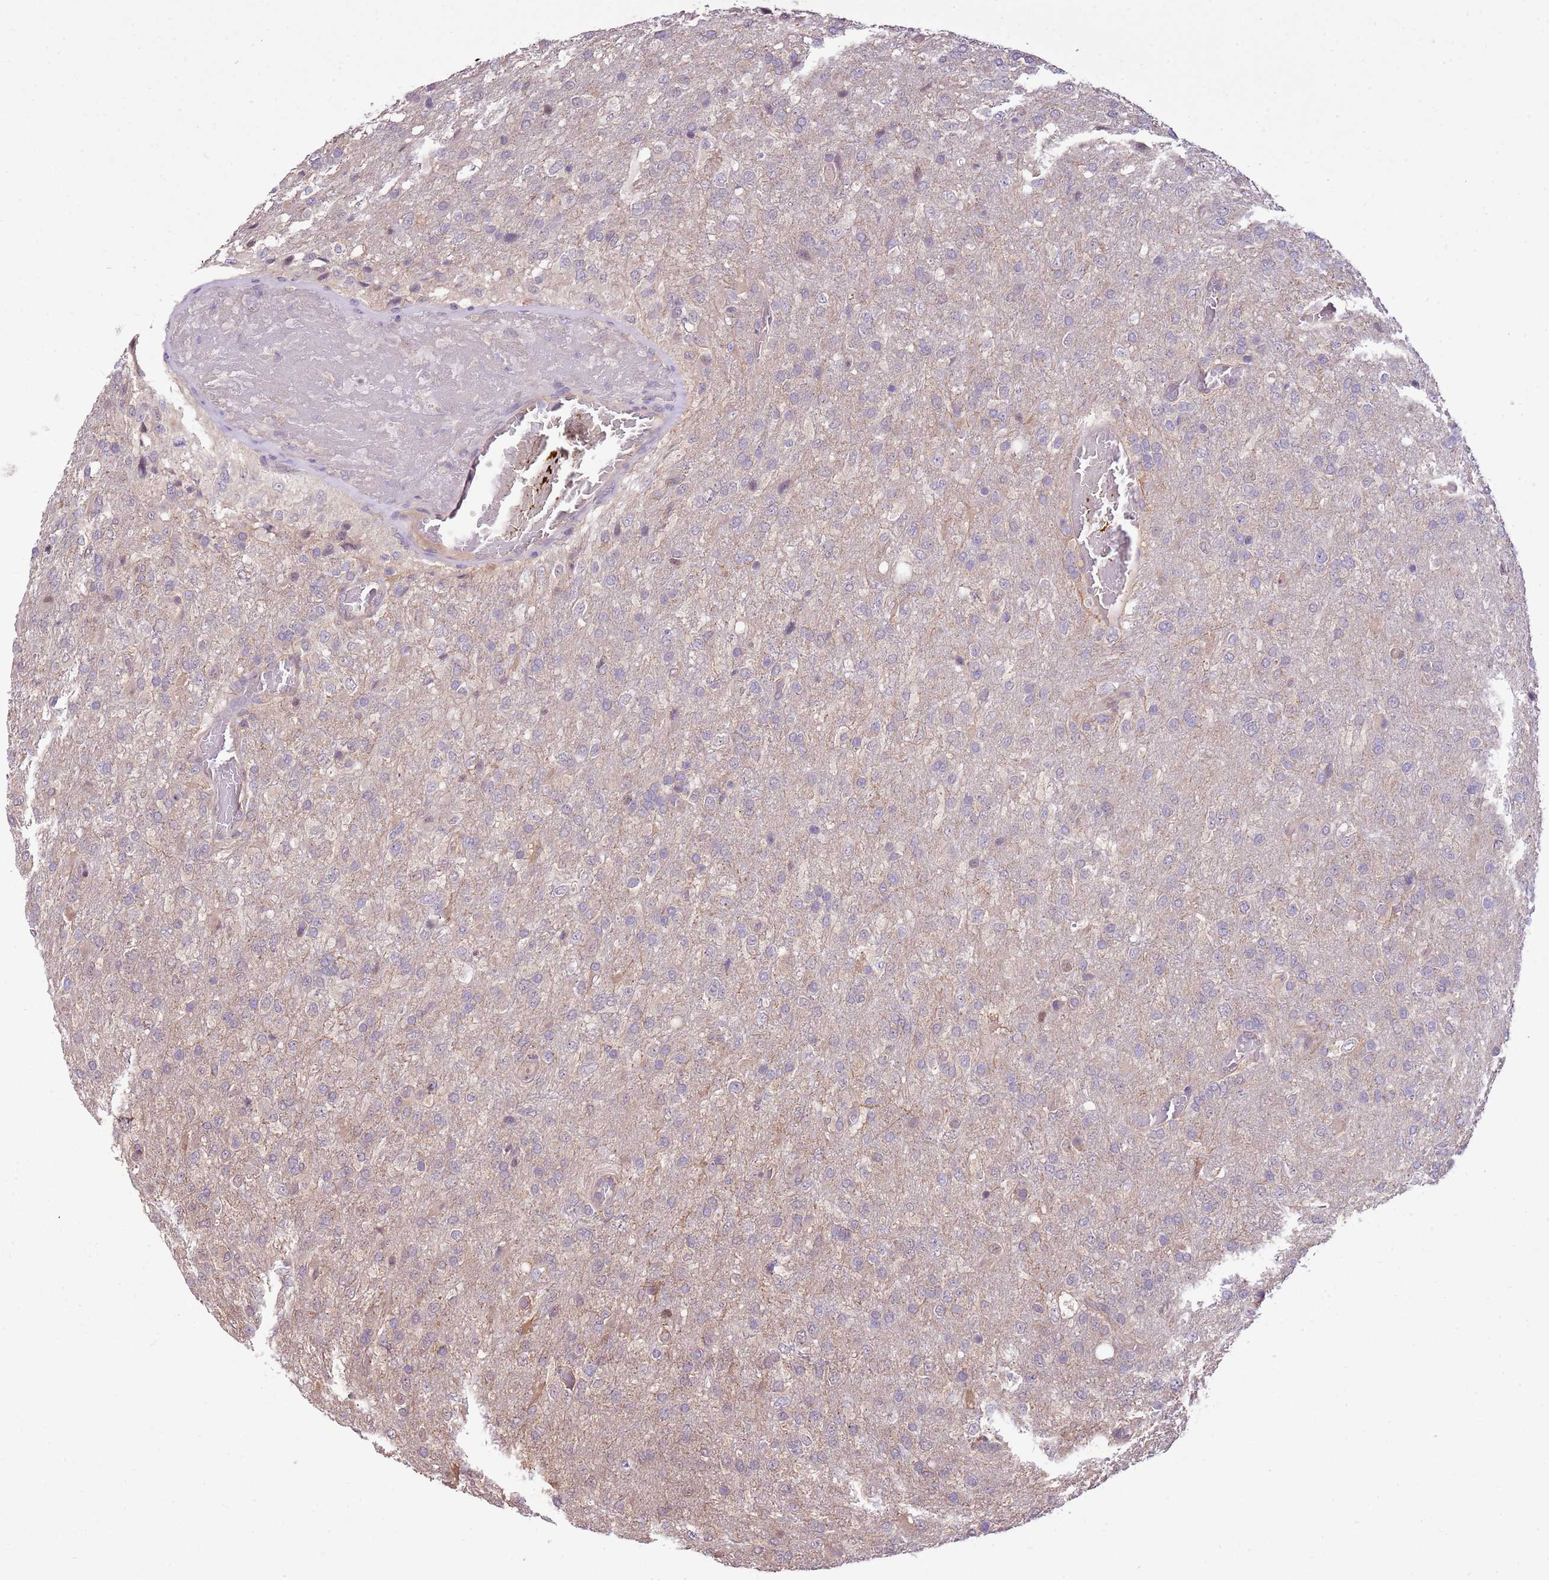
{"staining": {"intensity": "negative", "quantity": "none", "location": "none"}, "tissue": "glioma", "cell_type": "Tumor cells", "image_type": "cancer", "snomed": [{"axis": "morphology", "description": "Glioma, malignant, High grade"}, {"axis": "topography", "description": "Brain"}], "caption": "A high-resolution photomicrograph shows immunohistochemistry staining of high-grade glioma (malignant), which displays no significant expression in tumor cells. (DAB (3,3'-diaminobenzidine) IHC with hematoxylin counter stain).", "gene": "BBS5", "patient": {"sex": "female", "age": 74}}